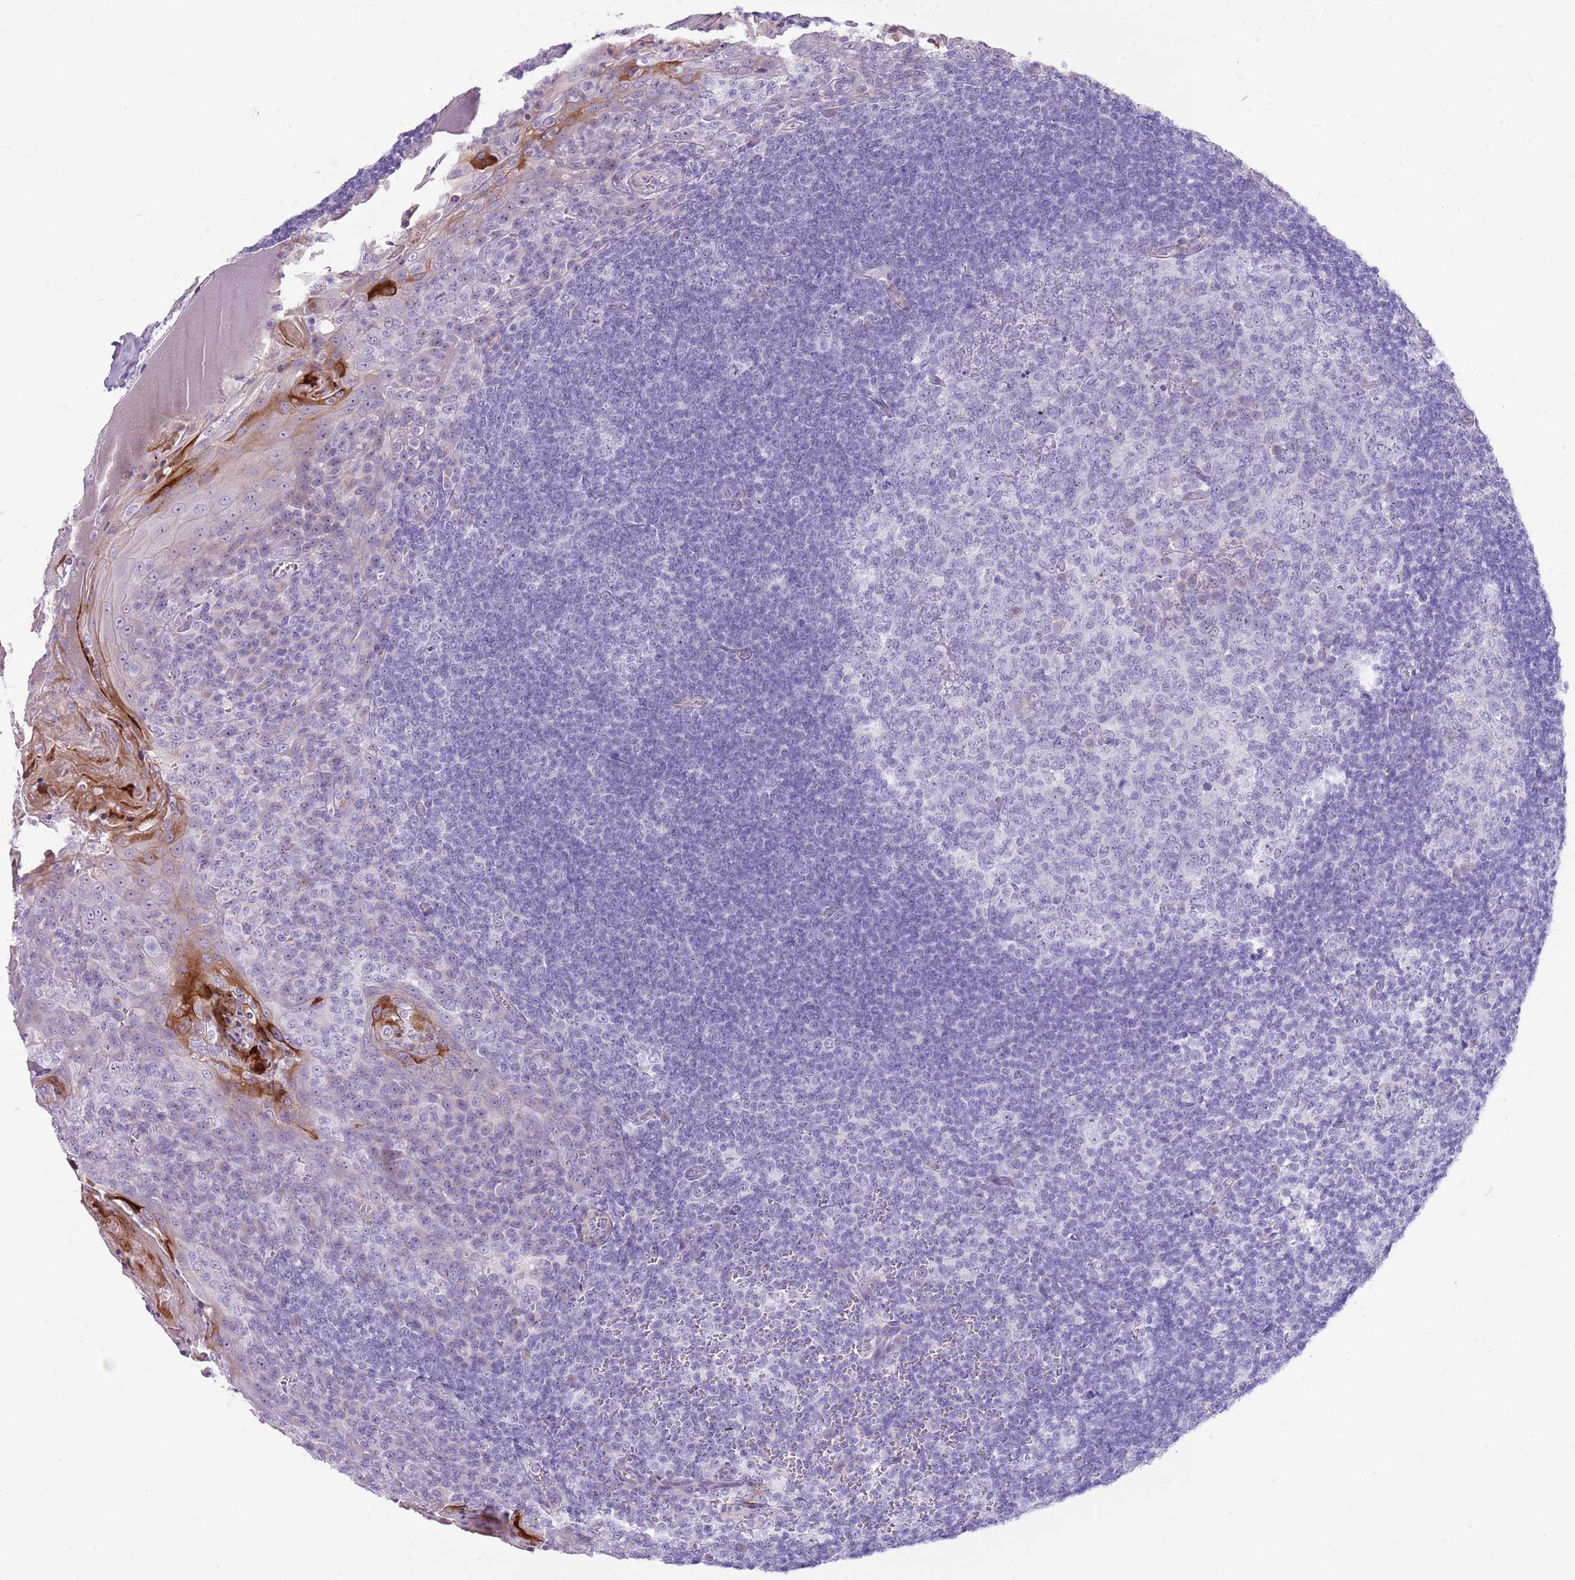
{"staining": {"intensity": "negative", "quantity": "none", "location": "none"}, "tissue": "tonsil", "cell_type": "Germinal center cells", "image_type": "normal", "snomed": [{"axis": "morphology", "description": "Normal tissue, NOS"}, {"axis": "topography", "description": "Tonsil"}], "caption": "Protein analysis of normal tonsil exhibits no significant expression in germinal center cells.", "gene": "NBPF4", "patient": {"sex": "male", "age": 27}}